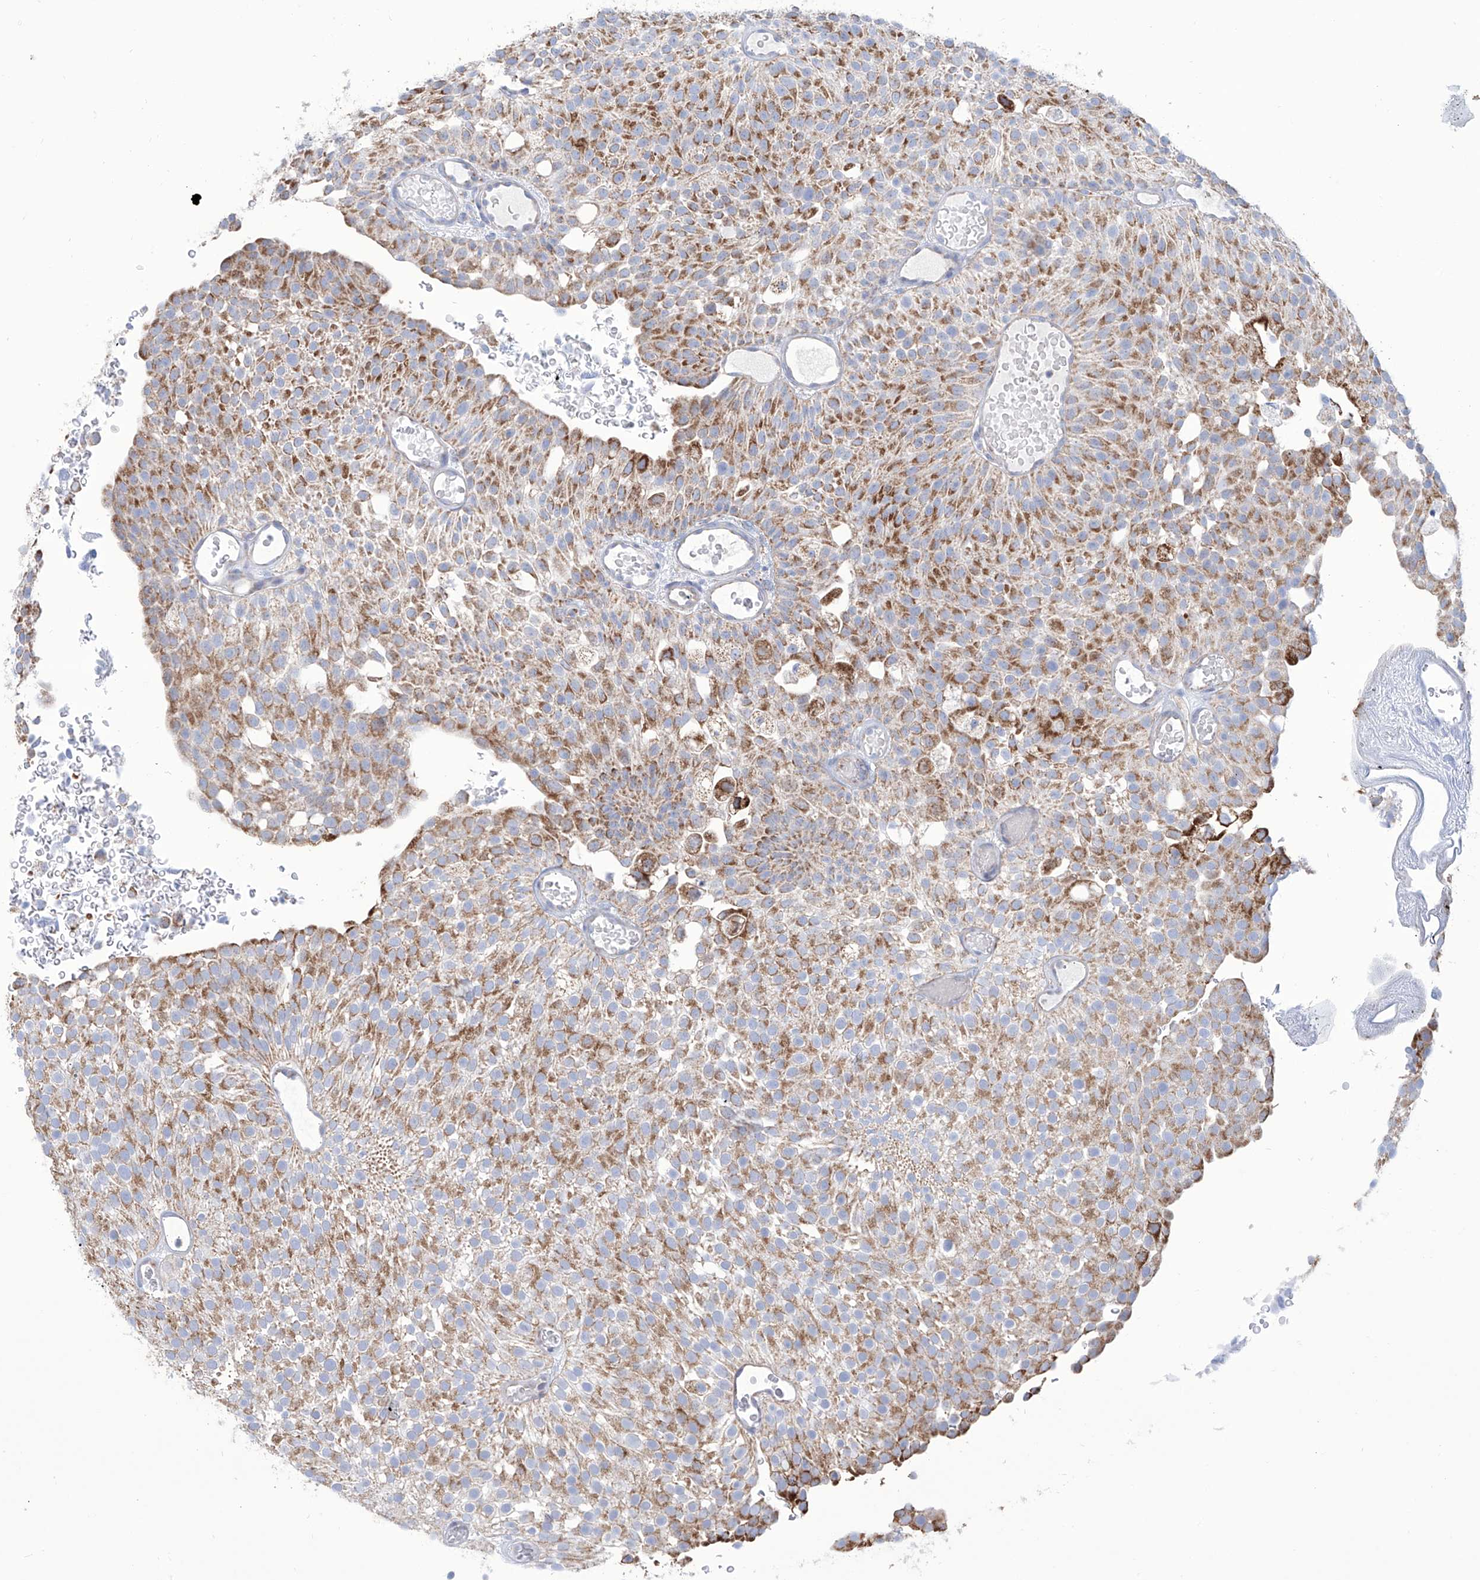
{"staining": {"intensity": "strong", "quantity": "25%-75%", "location": "cytoplasmic/membranous"}, "tissue": "urothelial cancer", "cell_type": "Tumor cells", "image_type": "cancer", "snomed": [{"axis": "morphology", "description": "Urothelial carcinoma, Low grade"}, {"axis": "topography", "description": "Urinary bladder"}], "caption": "Immunohistochemistry histopathology image of human urothelial cancer stained for a protein (brown), which exhibits high levels of strong cytoplasmic/membranous staining in approximately 25%-75% of tumor cells.", "gene": "ALDH6A1", "patient": {"sex": "male", "age": 78}}